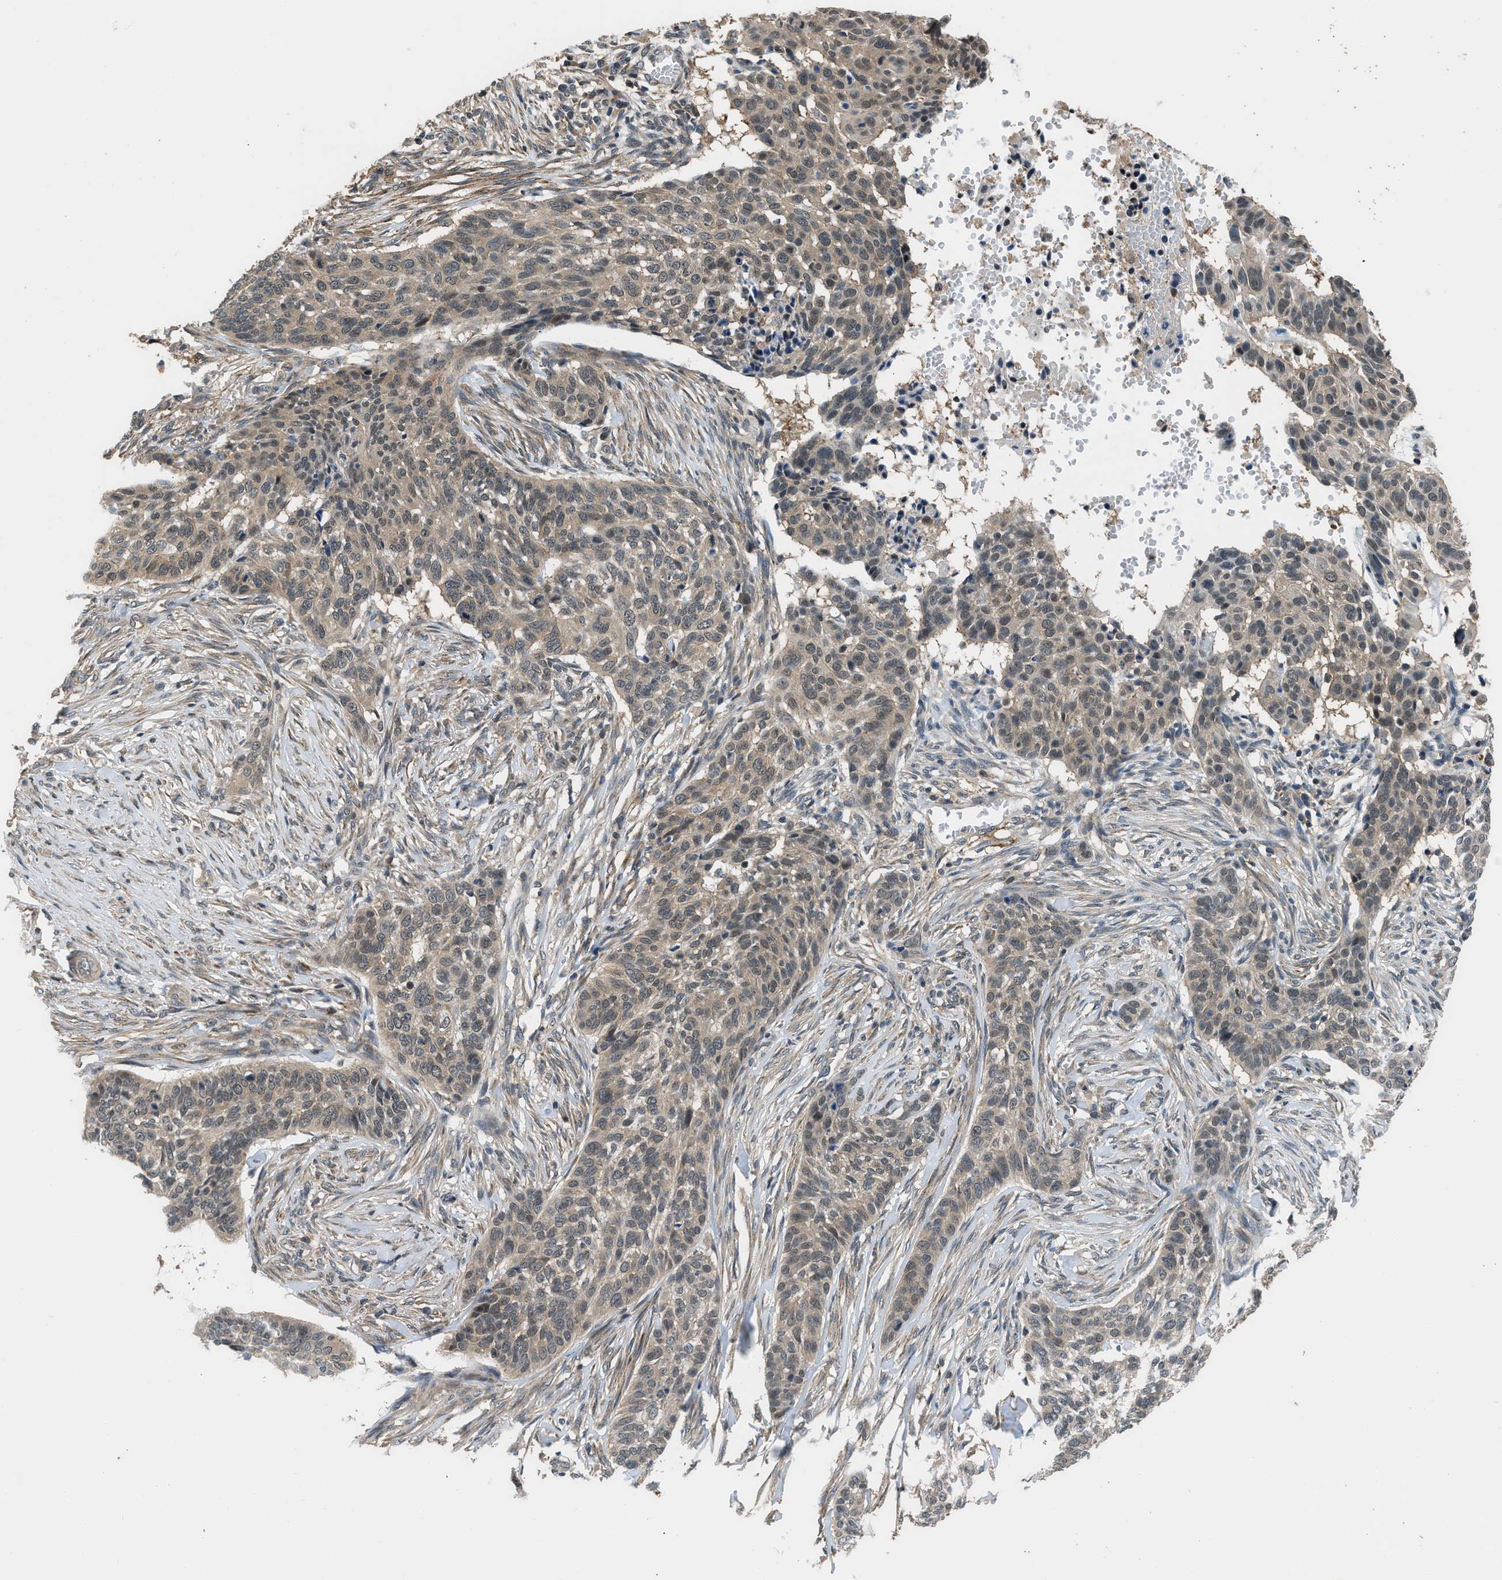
{"staining": {"intensity": "weak", "quantity": ">75%", "location": "cytoplasmic/membranous,nuclear"}, "tissue": "skin cancer", "cell_type": "Tumor cells", "image_type": "cancer", "snomed": [{"axis": "morphology", "description": "Basal cell carcinoma"}, {"axis": "topography", "description": "Skin"}], "caption": "Protein staining shows weak cytoplasmic/membranous and nuclear staining in about >75% of tumor cells in basal cell carcinoma (skin).", "gene": "MTMR1", "patient": {"sex": "male", "age": 85}}